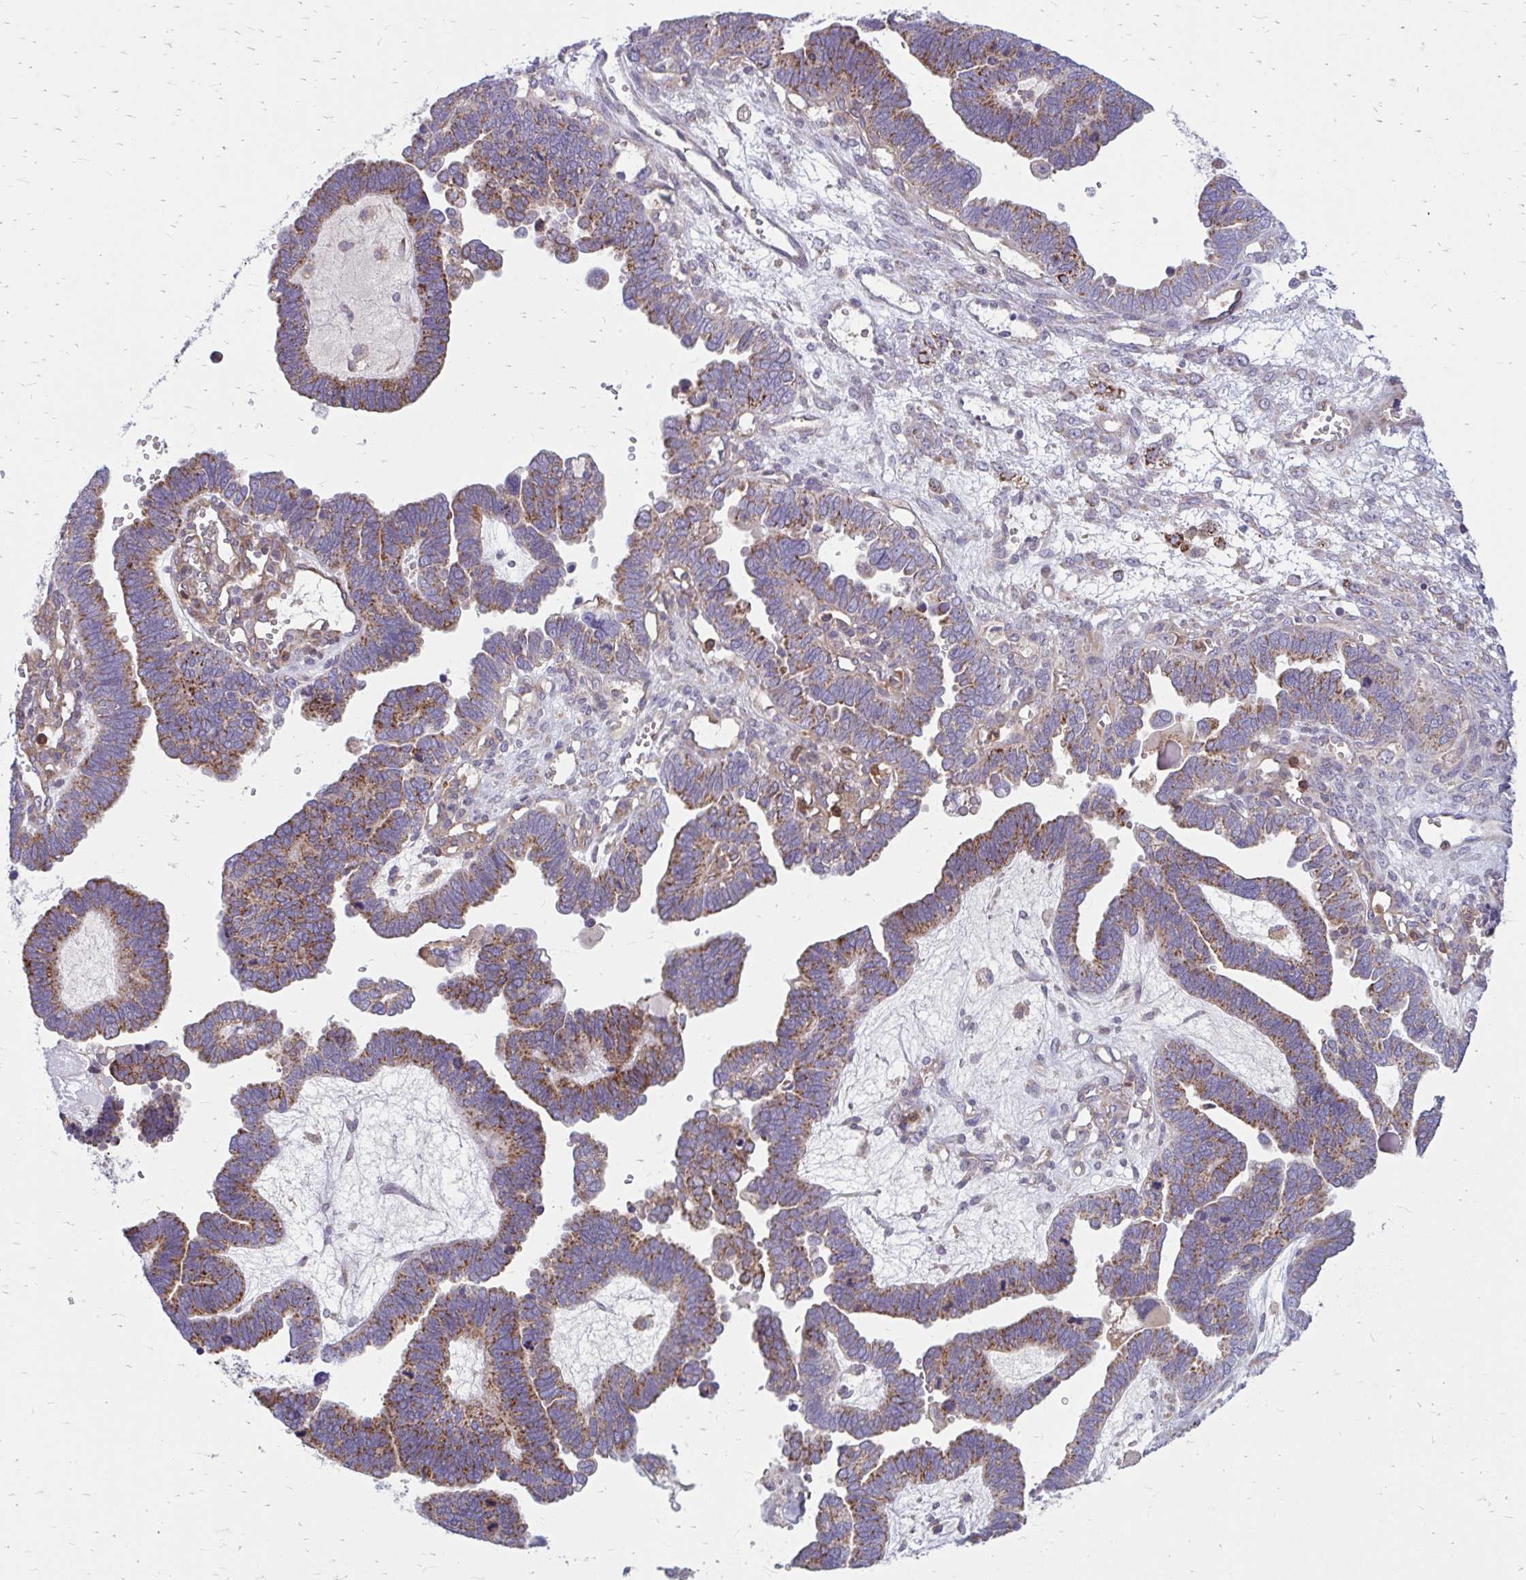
{"staining": {"intensity": "weak", "quantity": "25%-75%", "location": "cytoplasmic/membranous"}, "tissue": "ovarian cancer", "cell_type": "Tumor cells", "image_type": "cancer", "snomed": [{"axis": "morphology", "description": "Cystadenocarcinoma, serous, NOS"}, {"axis": "topography", "description": "Ovary"}], "caption": "Ovarian serous cystadenocarcinoma stained with a protein marker exhibits weak staining in tumor cells.", "gene": "ASAP1", "patient": {"sex": "female", "age": 51}}